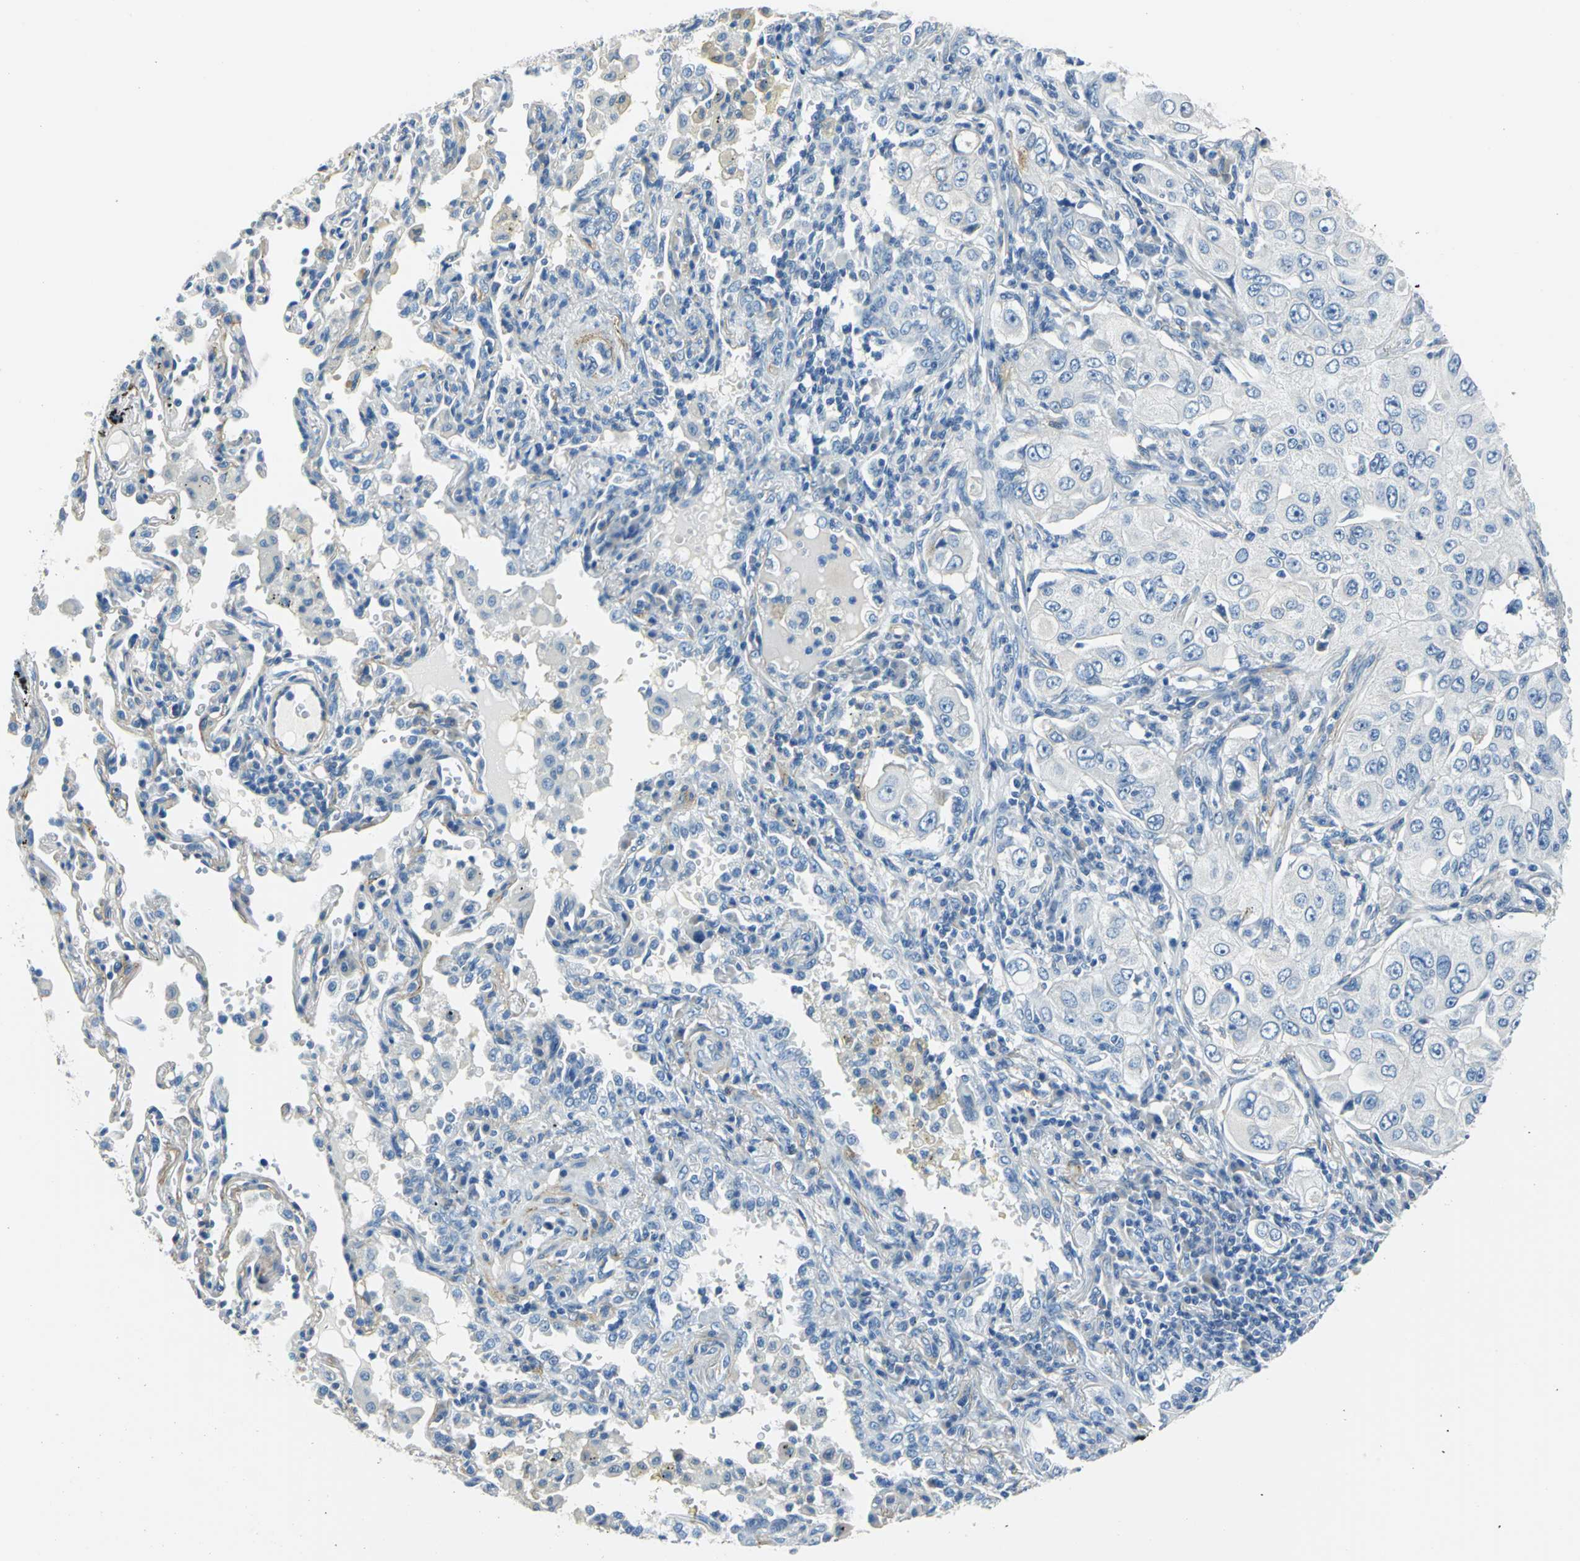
{"staining": {"intensity": "negative", "quantity": "none", "location": "none"}, "tissue": "lung cancer", "cell_type": "Tumor cells", "image_type": "cancer", "snomed": [{"axis": "morphology", "description": "Adenocarcinoma, NOS"}, {"axis": "topography", "description": "Lung"}], "caption": "Immunohistochemical staining of lung cancer (adenocarcinoma) displays no significant positivity in tumor cells. (DAB IHC visualized using brightfield microscopy, high magnification).", "gene": "AKAP12", "patient": {"sex": "male", "age": 84}}